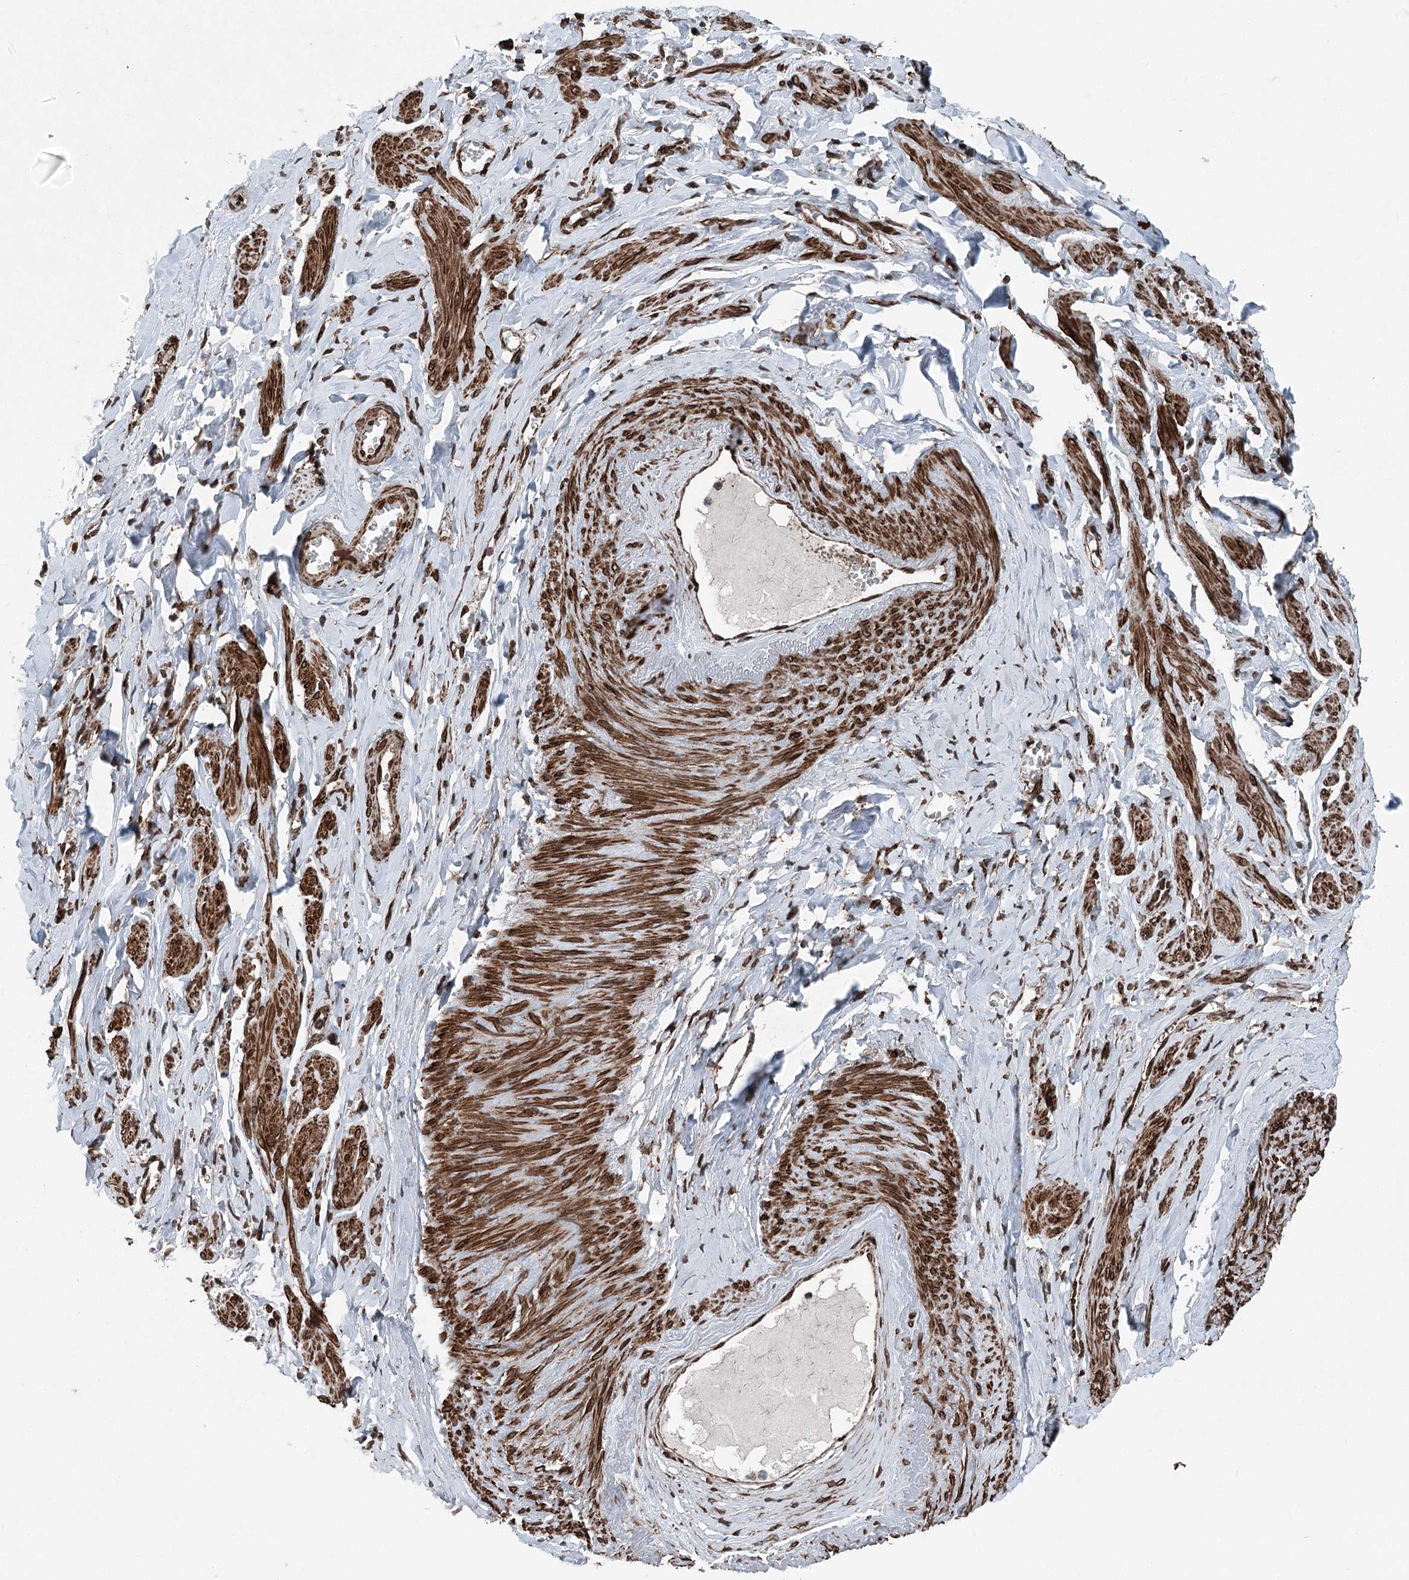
{"staining": {"intensity": "moderate", "quantity": "25%-75%", "location": "cytoplasmic/membranous"}, "tissue": "adipose tissue", "cell_type": "Adipocytes", "image_type": "normal", "snomed": [{"axis": "morphology", "description": "Normal tissue, NOS"}, {"axis": "topography", "description": "Vascular tissue"}, {"axis": "topography", "description": "Fallopian tube"}, {"axis": "topography", "description": "Ovary"}], "caption": "An IHC image of normal tissue is shown. Protein staining in brown highlights moderate cytoplasmic/membranous positivity in adipose tissue within adipocytes. (Stains: DAB (3,3'-diaminobenzidine) in brown, nuclei in blue, Microscopy: brightfield microscopy at high magnification).", "gene": "BCKDHA", "patient": {"sex": "female", "age": 67}}